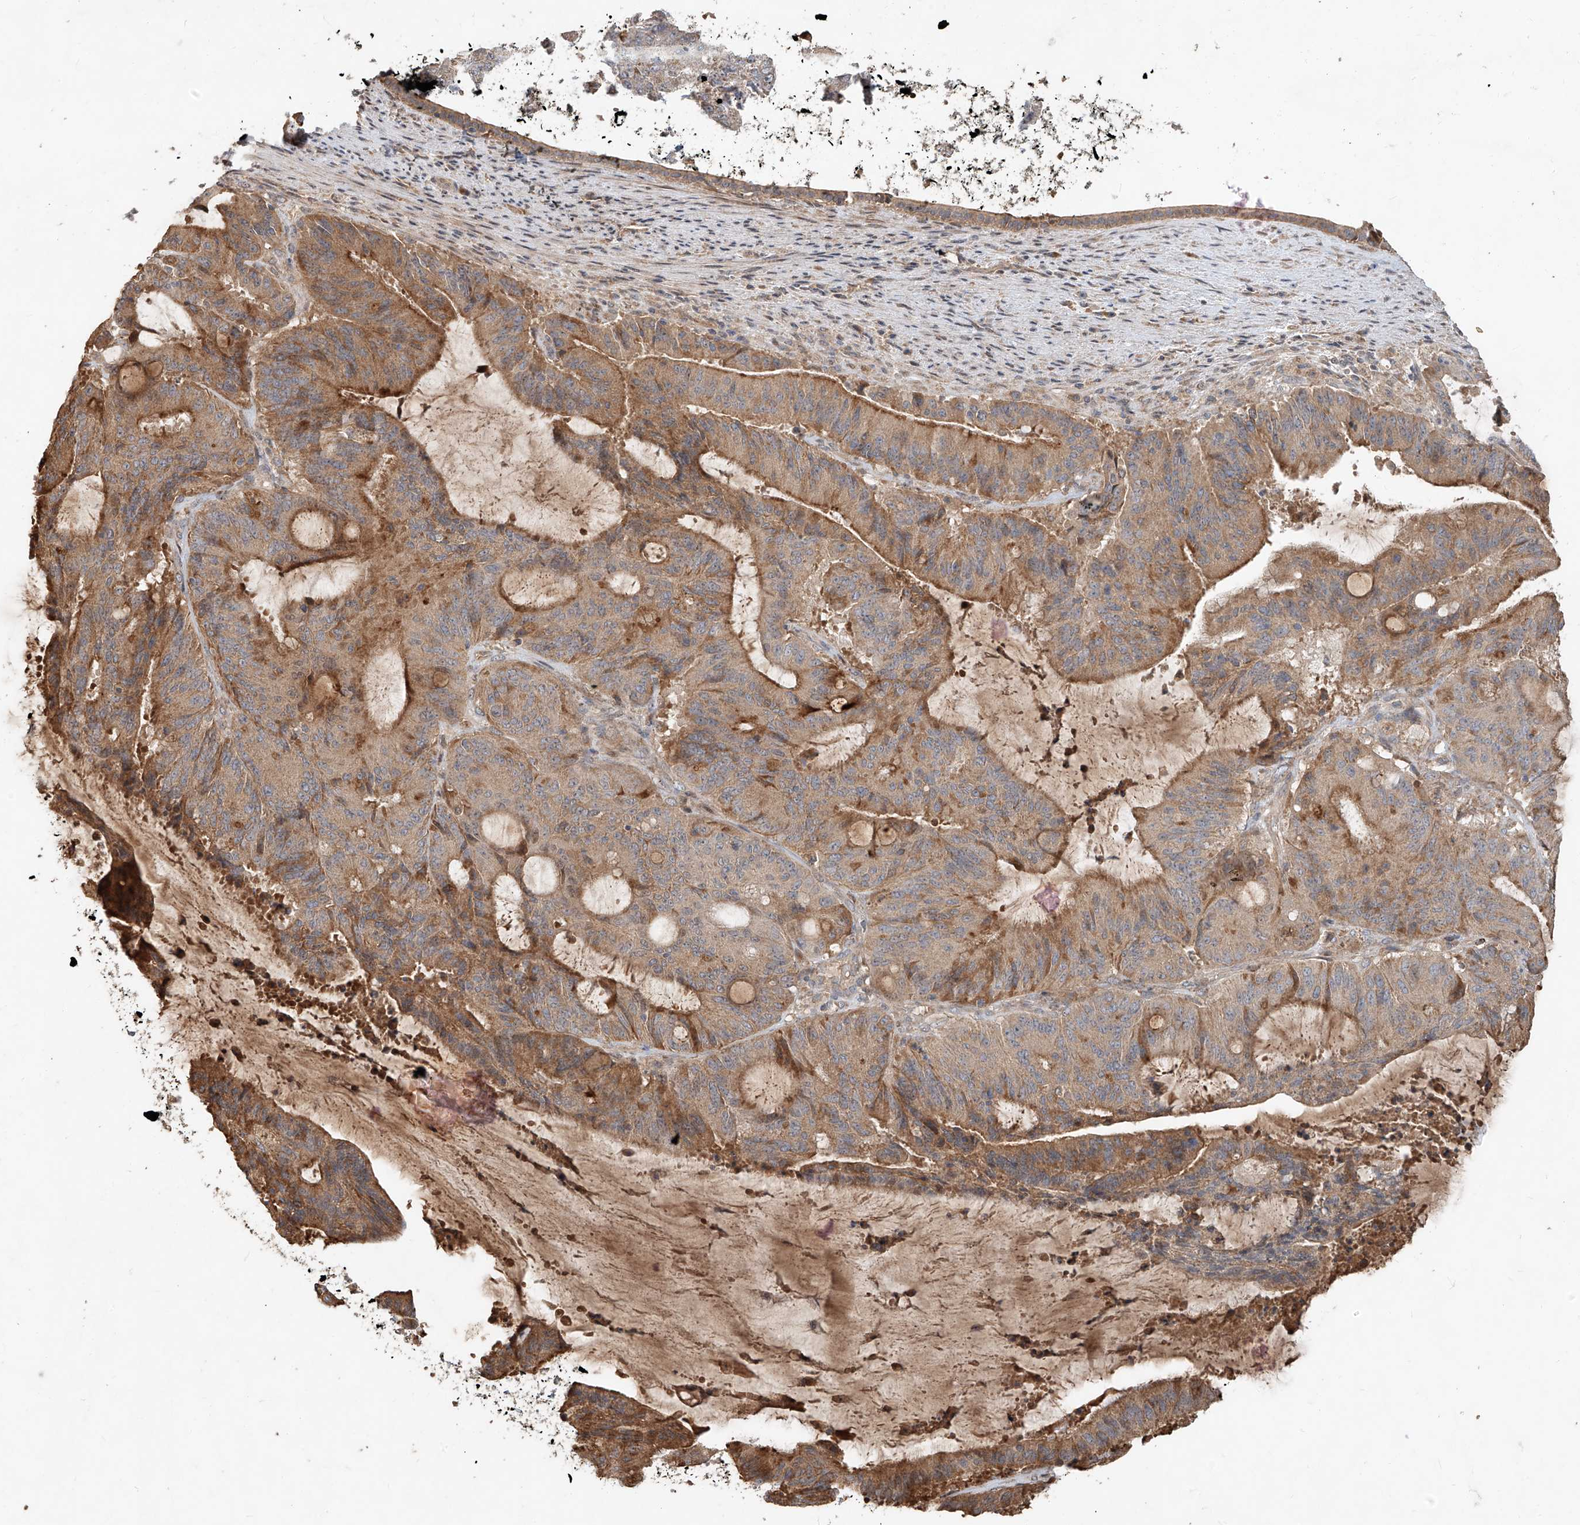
{"staining": {"intensity": "moderate", "quantity": ">75%", "location": "cytoplasmic/membranous"}, "tissue": "liver cancer", "cell_type": "Tumor cells", "image_type": "cancer", "snomed": [{"axis": "morphology", "description": "Normal tissue, NOS"}, {"axis": "morphology", "description": "Cholangiocarcinoma"}, {"axis": "topography", "description": "Liver"}, {"axis": "topography", "description": "Peripheral nerve tissue"}], "caption": "Protein staining of cholangiocarcinoma (liver) tissue displays moderate cytoplasmic/membranous positivity in approximately >75% of tumor cells.", "gene": "TMEM61", "patient": {"sex": "female", "age": 73}}